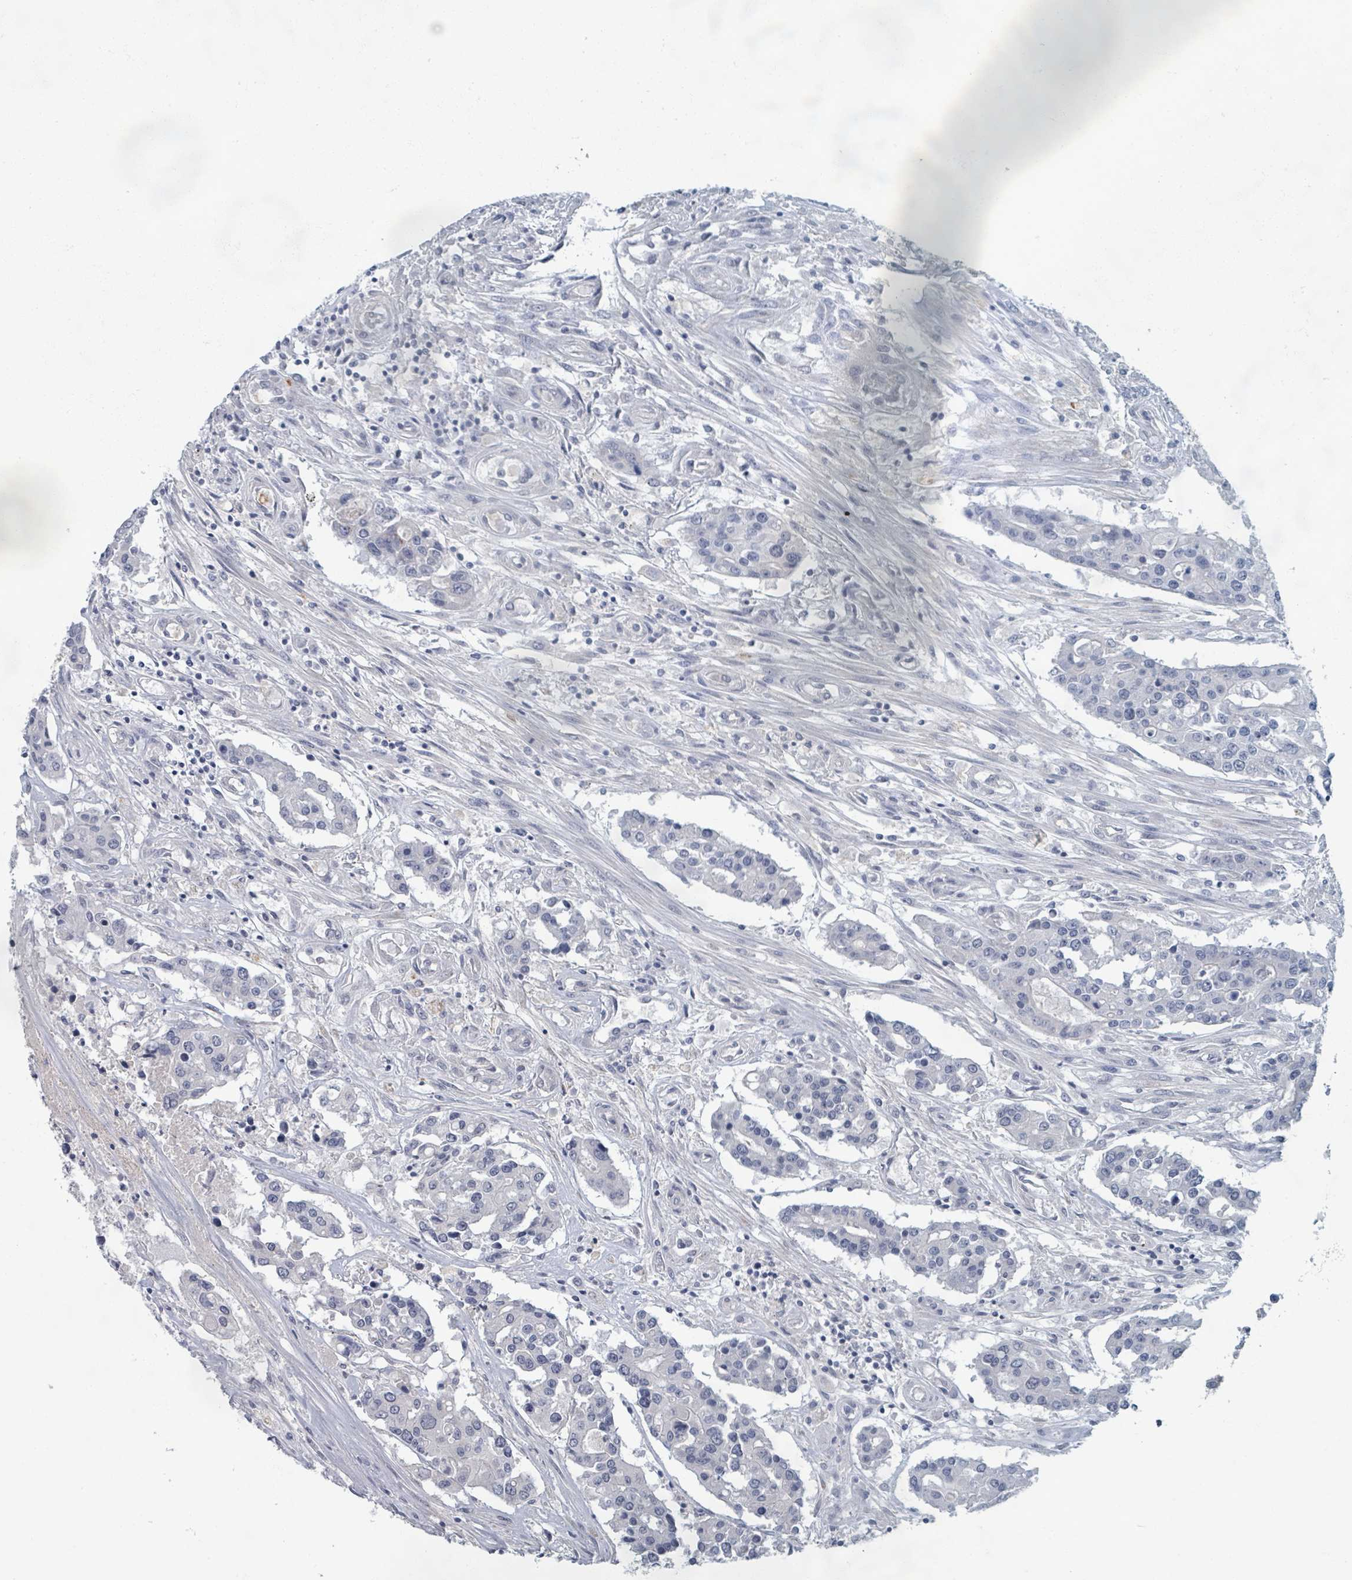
{"staining": {"intensity": "negative", "quantity": "none", "location": "none"}, "tissue": "colorectal cancer", "cell_type": "Tumor cells", "image_type": "cancer", "snomed": [{"axis": "morphology", "description": "Adenocarcinoma, NOS"}, {"axis": "topography", "description": "Colon"}], "caption": "The immunohistochemistry photomicrograph has no significant expression in tumor cells of colorectal cancer (adenocarcinoma) tissue.", "gene": "WNT11", "patient": {"sex": "male", "age": 77}}